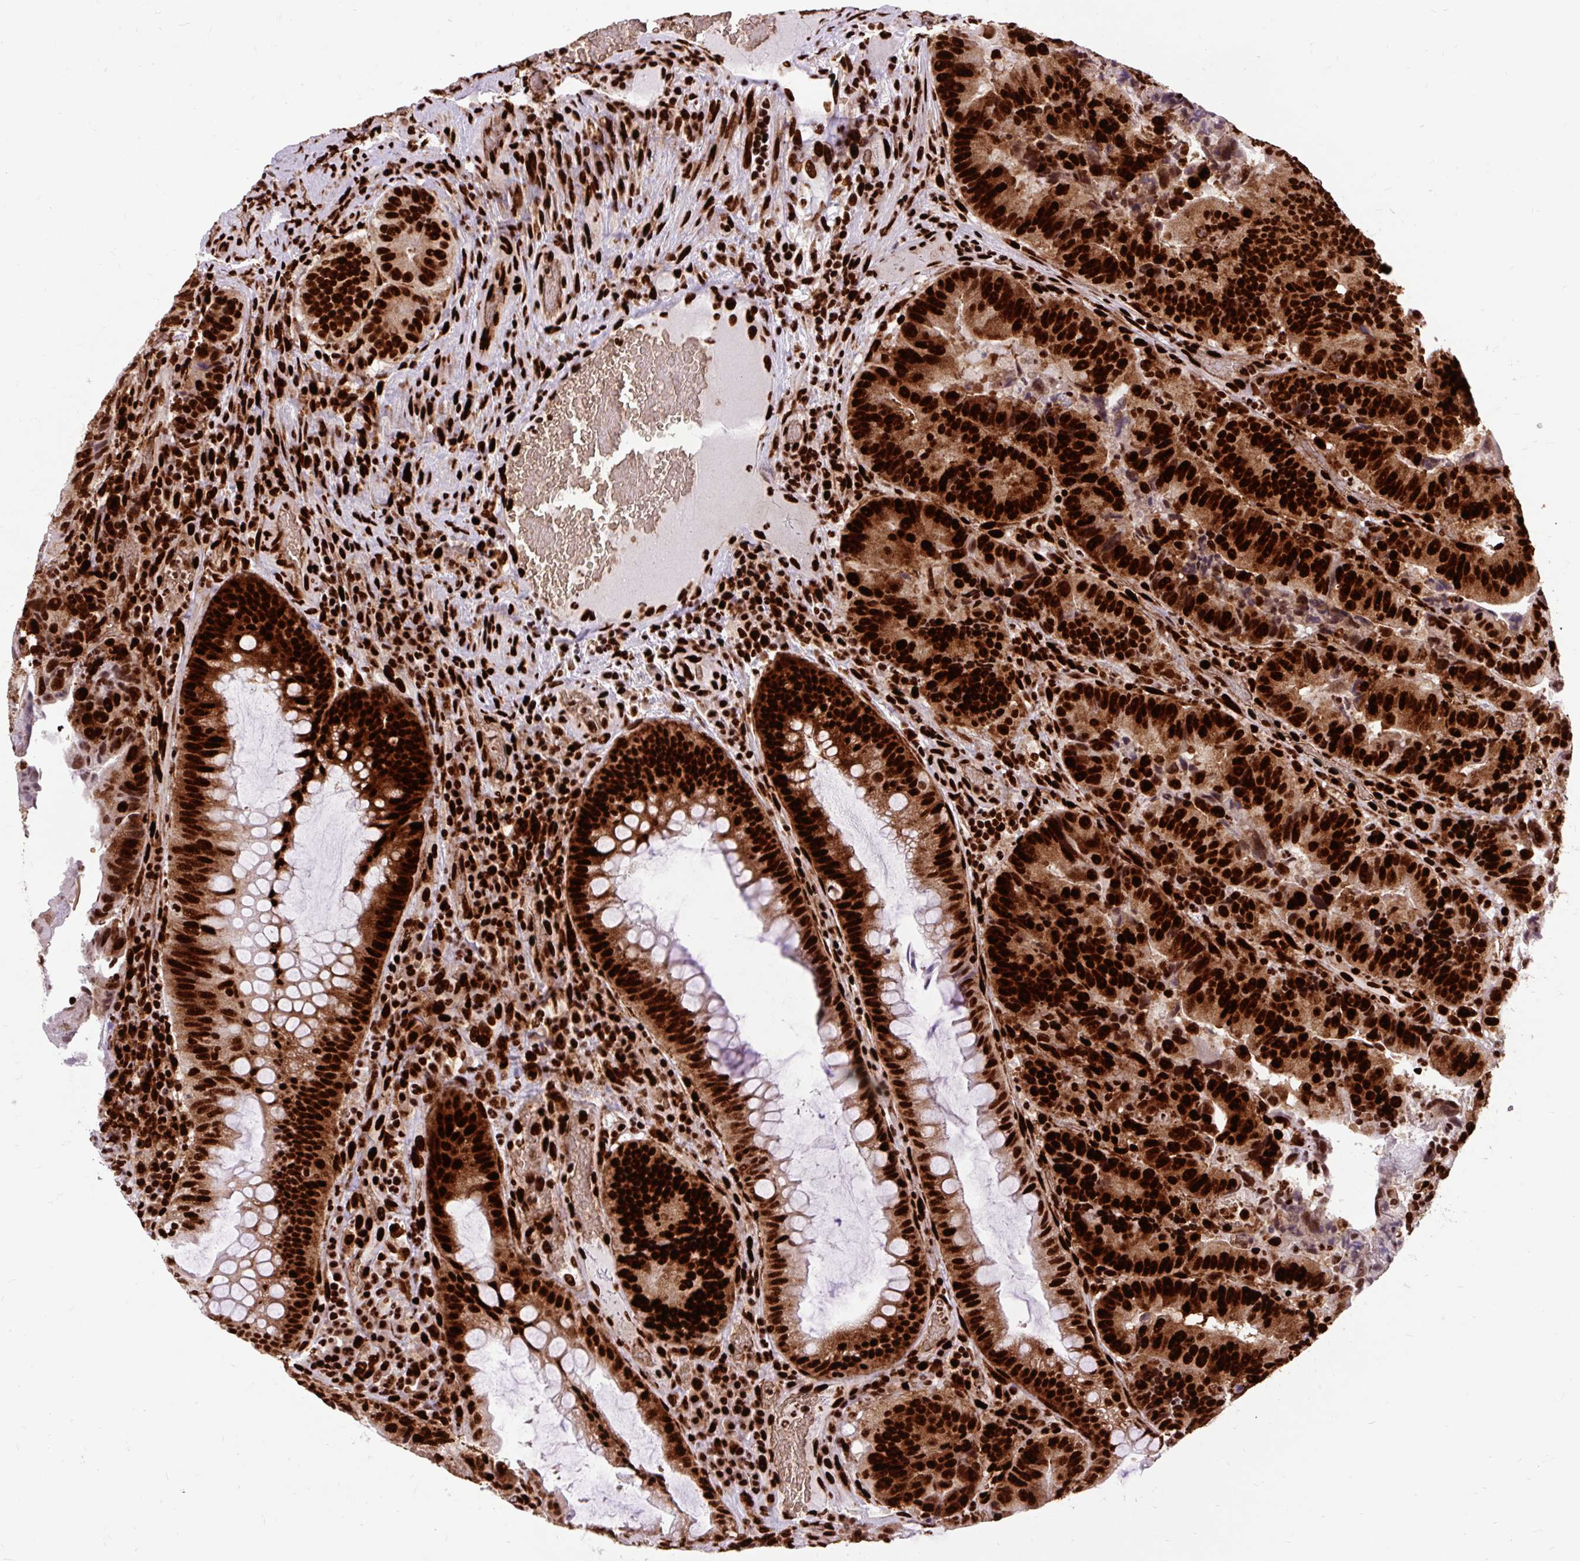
{"staining": {"intensity": "strong", "quantity": ">75%", "location": "cytoplasmic/membranous,nuclear"}, "tissue": "colorectal cancer", "cell_type": "Tumor cells", "image_type": "cancer", "snomed": [{"axis": "morphology", "description": "Adenocarcinoma, NOS"}, {"axis": "topography", "description": "Colon"}], "caption": "A high-resolution histopathology image shows immunohistochemistry (IHC) staining of colorectal adenocarcinoma, which displays strong cytoplasmic/membranous and nuclear staining in about >75% of tumor cells.", "gene": "FUS", "patient": {"sex": "female", "age": 86}}